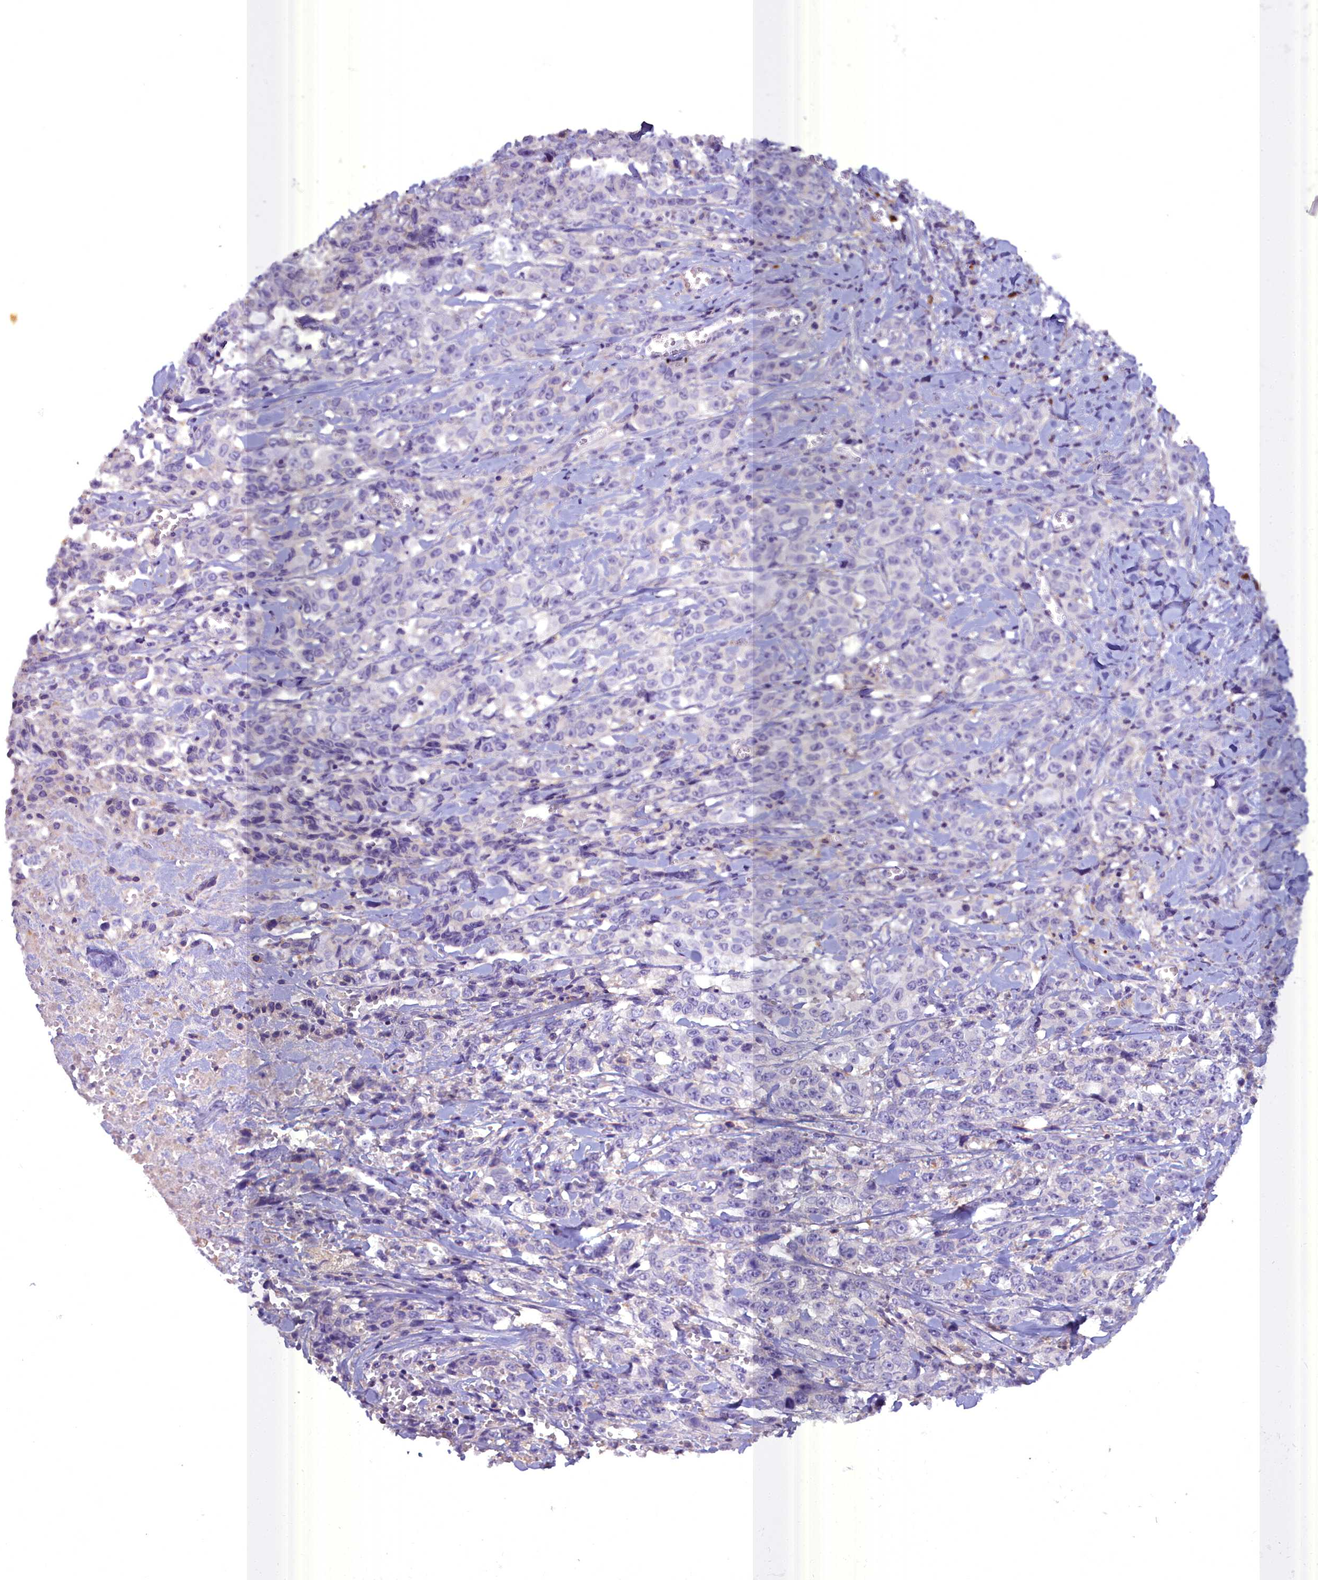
{"staining": {"intensity": "negative", "quantity": "none", "location": "none"}, "tissue": "stomach cancer", "cell_type": "Tumor cells", "image_type": "cancer", "snomed": [{"axis": "morphology", "description": "Adenocarcinoma, NOS"}, {"axis": "topography", "description": "Stomach, upper"}], "caption": "DAB immunohistochemical staining of stomach cancer (adenocarcinoma) shows no significant positivity in tumor cells.", "gene": "BLNK", "patient": {"sex": "male", "age": 62}}